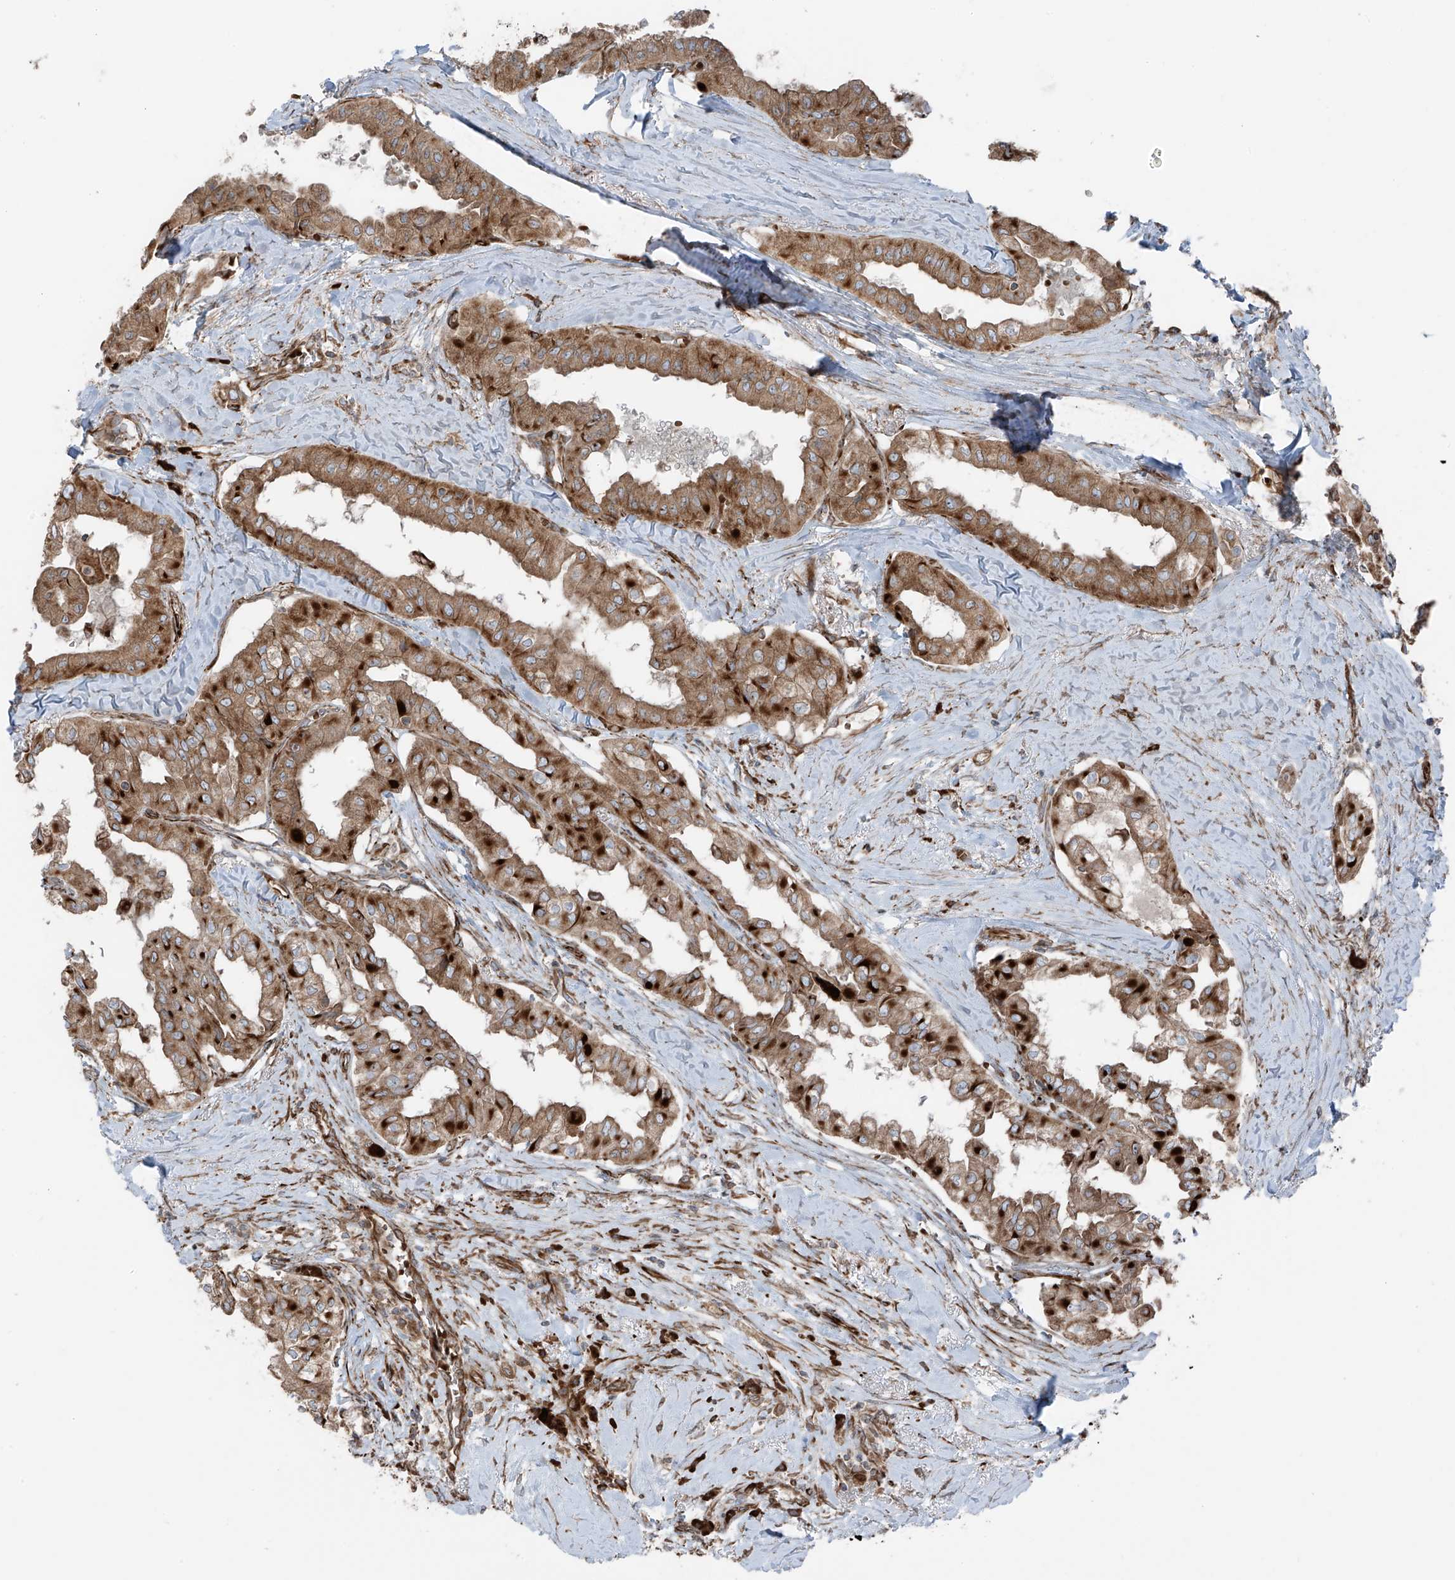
{"staining": {"intensity": "strong", "quantity": ">75%", "location": "cytoplasmic/membranous"}, "tissue": "thyroid cancer", "cell_type": "Tumor cells", "image_type": "cancer", "snomed": [{"axis": "morphology", "description": "Papillary adenocarcinoma, NOS"}, {"axis": "topography", "description": "Thyroid gland"}], "caption": "Human thyroid papillary adenocarcinoma stained for a protein (brown) reveals strong cytoplasmic/membranous positive staining in about >75% of tumor cells.", "gene": "ERLEC1", "patient": {"sex": "female", "age": 59}}